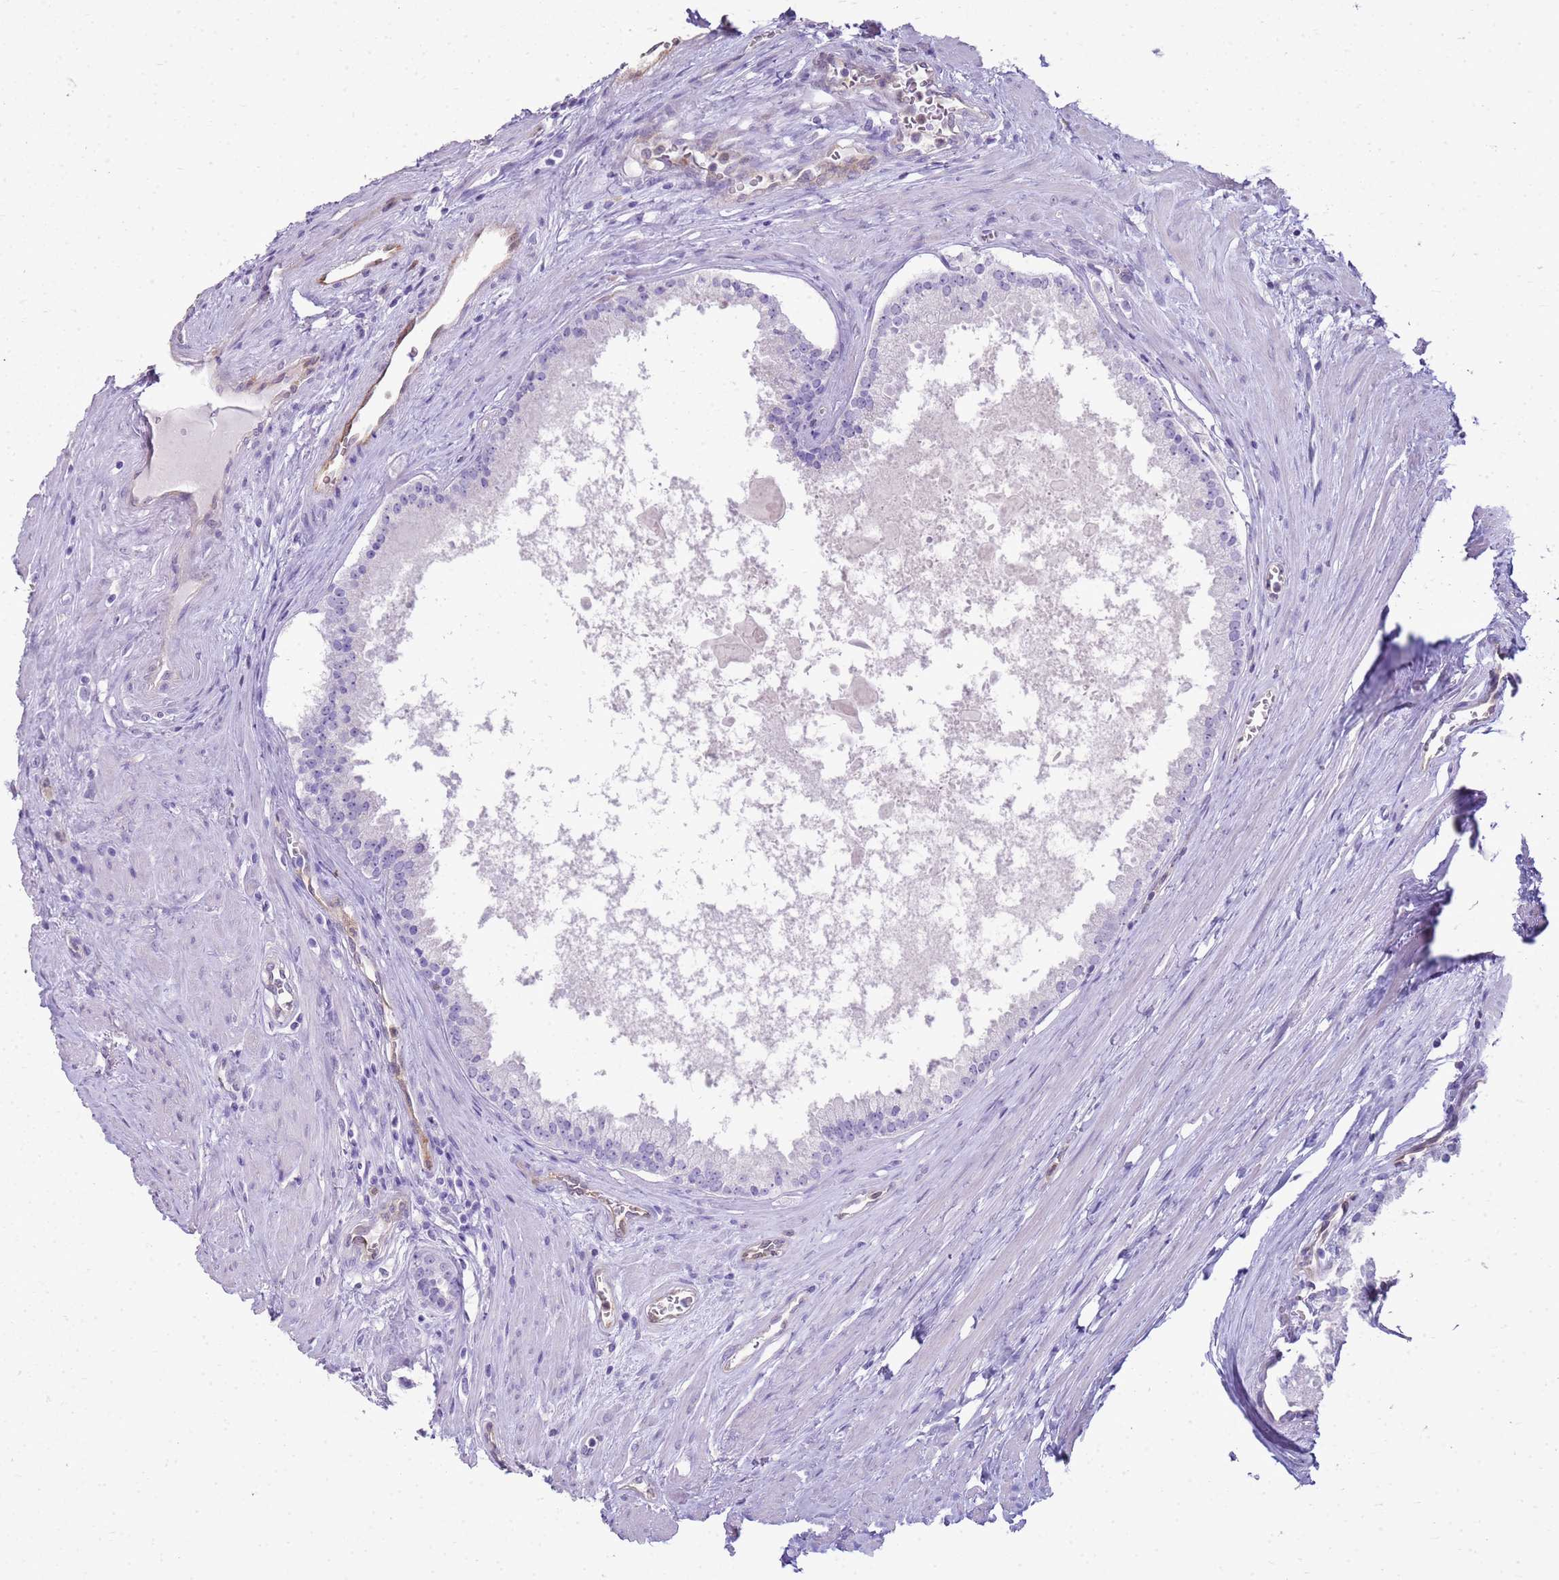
{"staining": {"intensity": "negative", "quantity": "none", "location": "none"}, "tissue": "prostate cancer", "cell_type": "Tumor cells", "image_type": "cancer", "snomed": [{"axis": "morphology", "description": "Adenocarcinoma, High grade"}, {"axis": "topography", "description": "Prostate"}], "caption": "A high-resolution image shows IHC staining of high-grade adenocarcinoma (prostate), which displays no significant positivity in tumor cells.", "gene": "SULT1E1", "patient": {"sex": "male", "age": 68}}